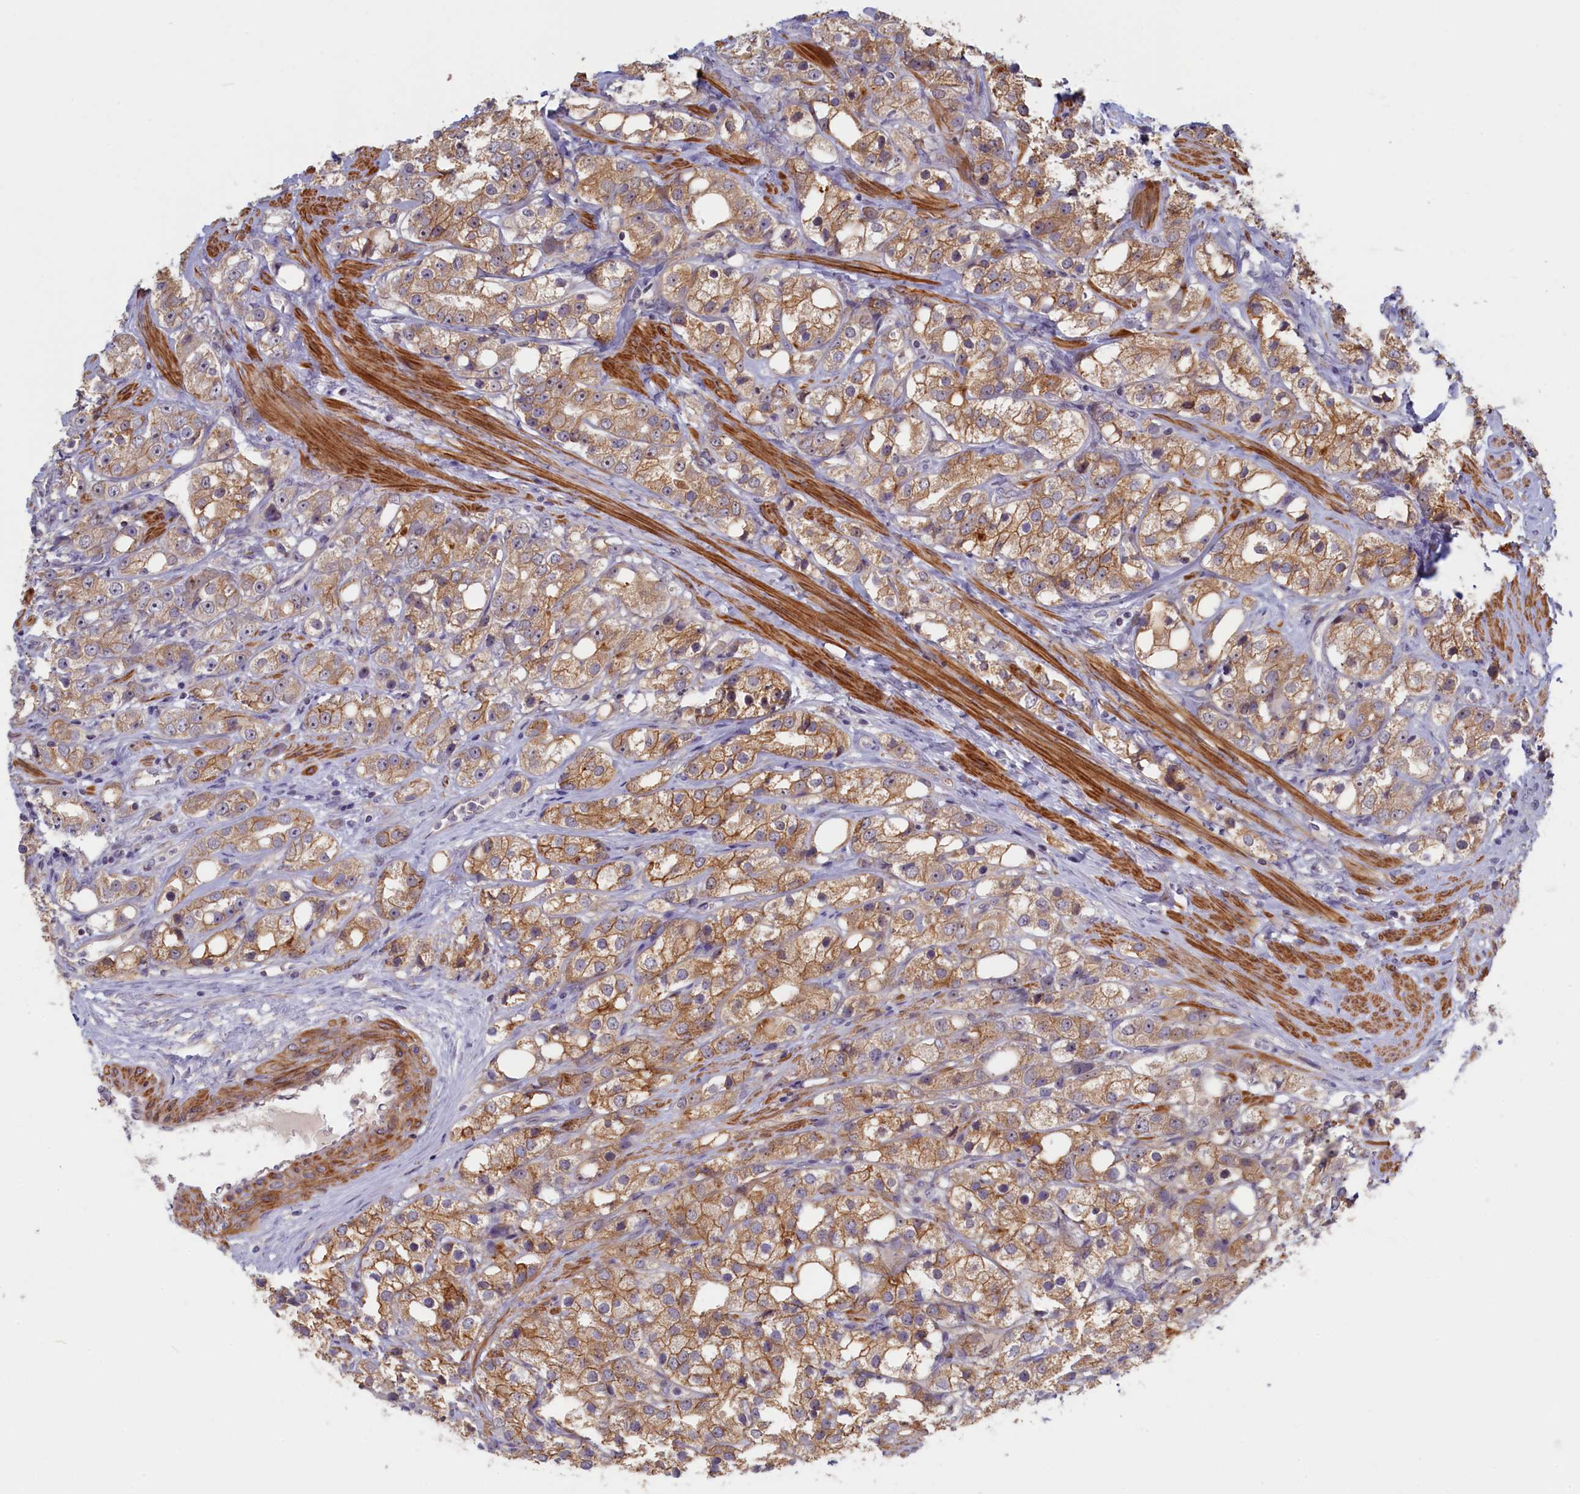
{"staining": {"intensity": "moderate", "quantity": ">75%", "location": "cytoplasmic/membranous"}, "tissue": "prostate cancer", "cell_type": "Tumor cells", "image_type": "cancer", "snomed": [{"axis": "morphology", "description": "Adenocarcinoma, NOS"}, {"axis": "topography", "description": "Prostate"}], "caption": "IHC of prostate adenocarcinoma shows medium levels of moderate cytoplasmic/membranous staining in about >75% of tumor cells.", "gene": "TRPM4", "patient": {"sex": "male", "age": 79}}